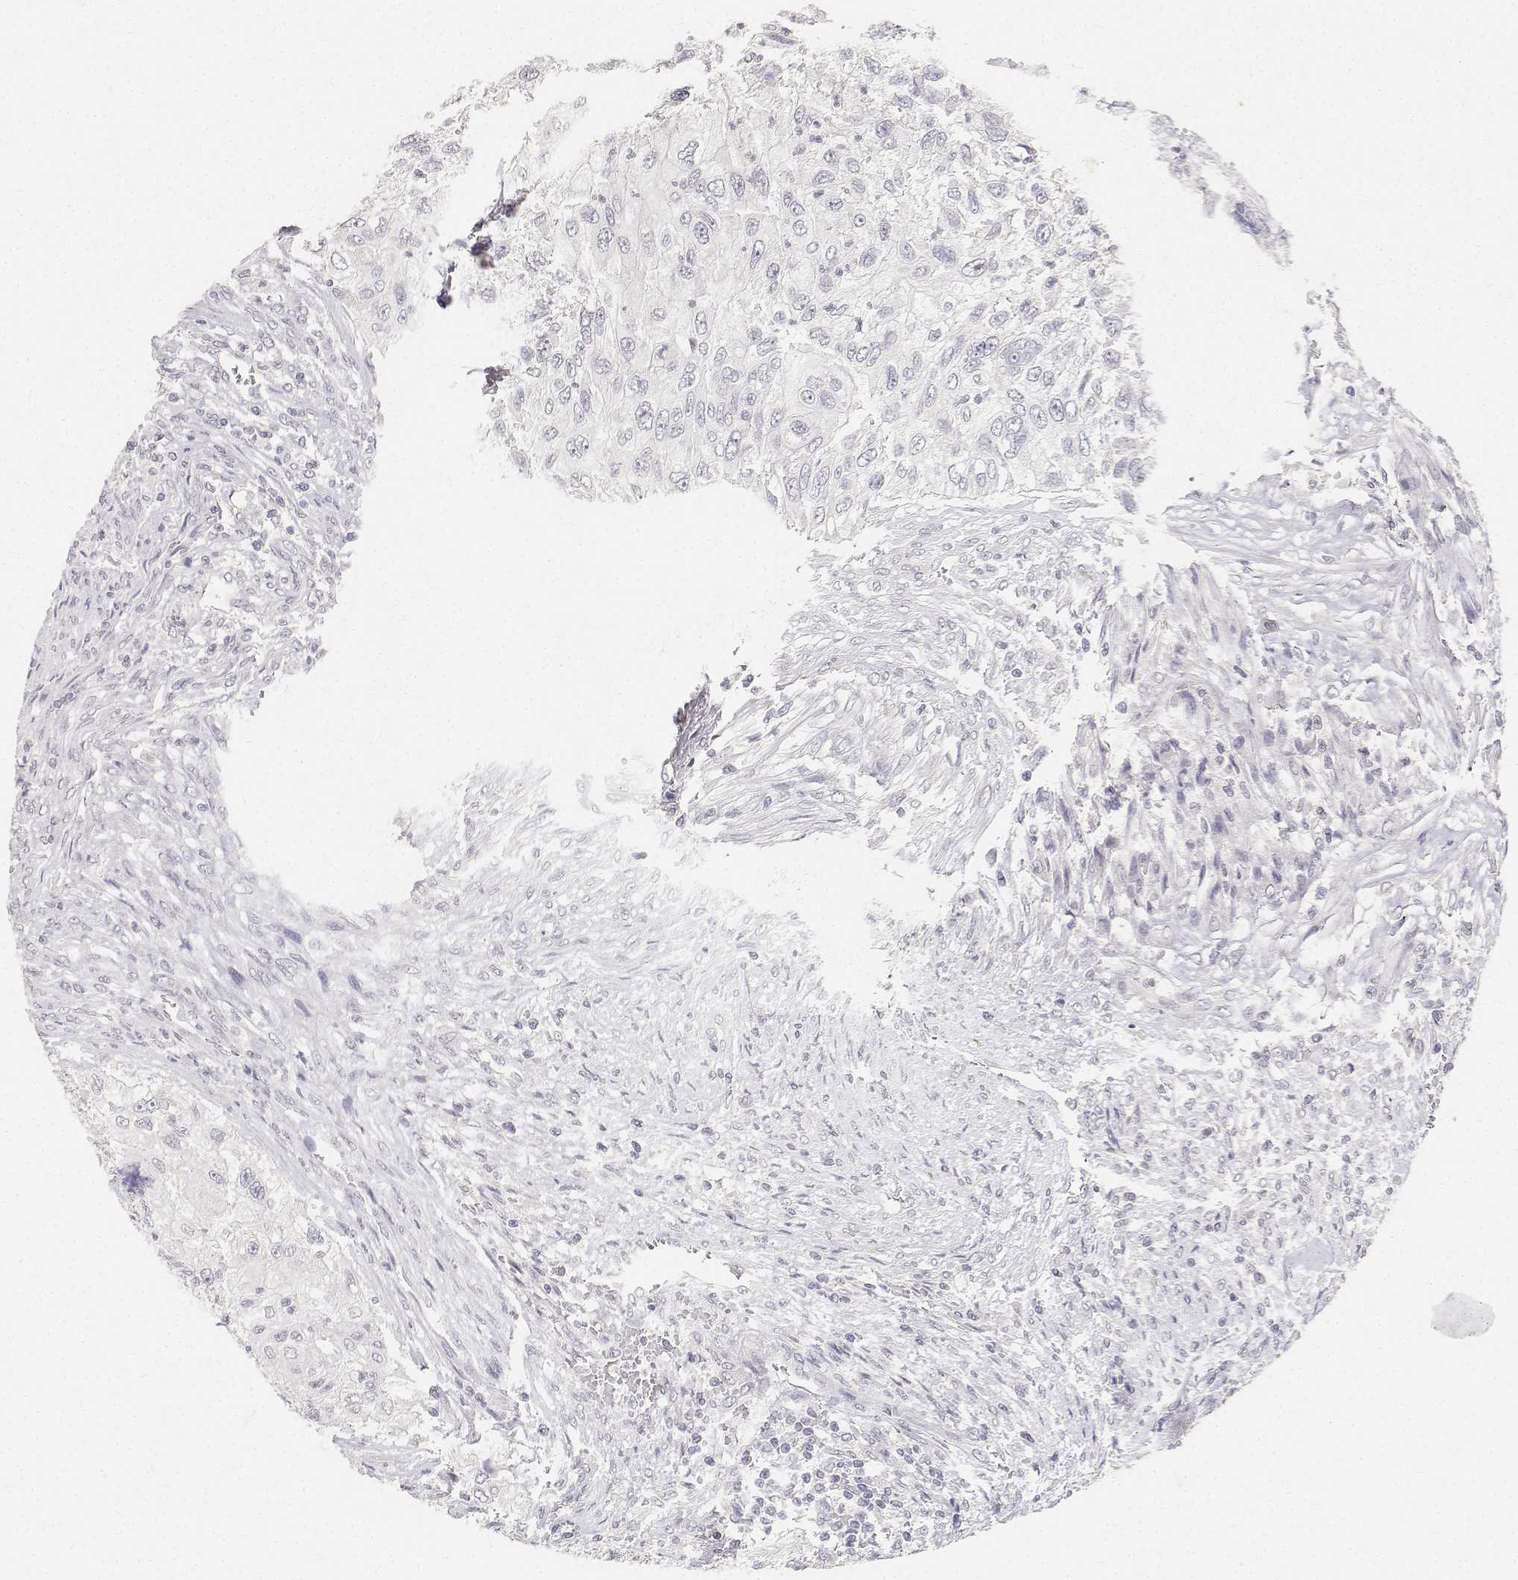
{"staining": {"intensity": "negative", "quantity": "none", "location": "none"}, "tissue": "urothelial cancer", "cell_type": "Tumor cells", "image_type": "cancer", "snomed": [{"axis": "morphology", "description": "Urothelial carcinoma, High grade"}, {"axis": "topography", "description": "Urinary bladder"}], "caption": "IHC of high-grade urothelial carcinoma demonstrates no positivity in tumor cells.", "gene": "PAEP", "patient": {"sex": "female", "age": 60}}